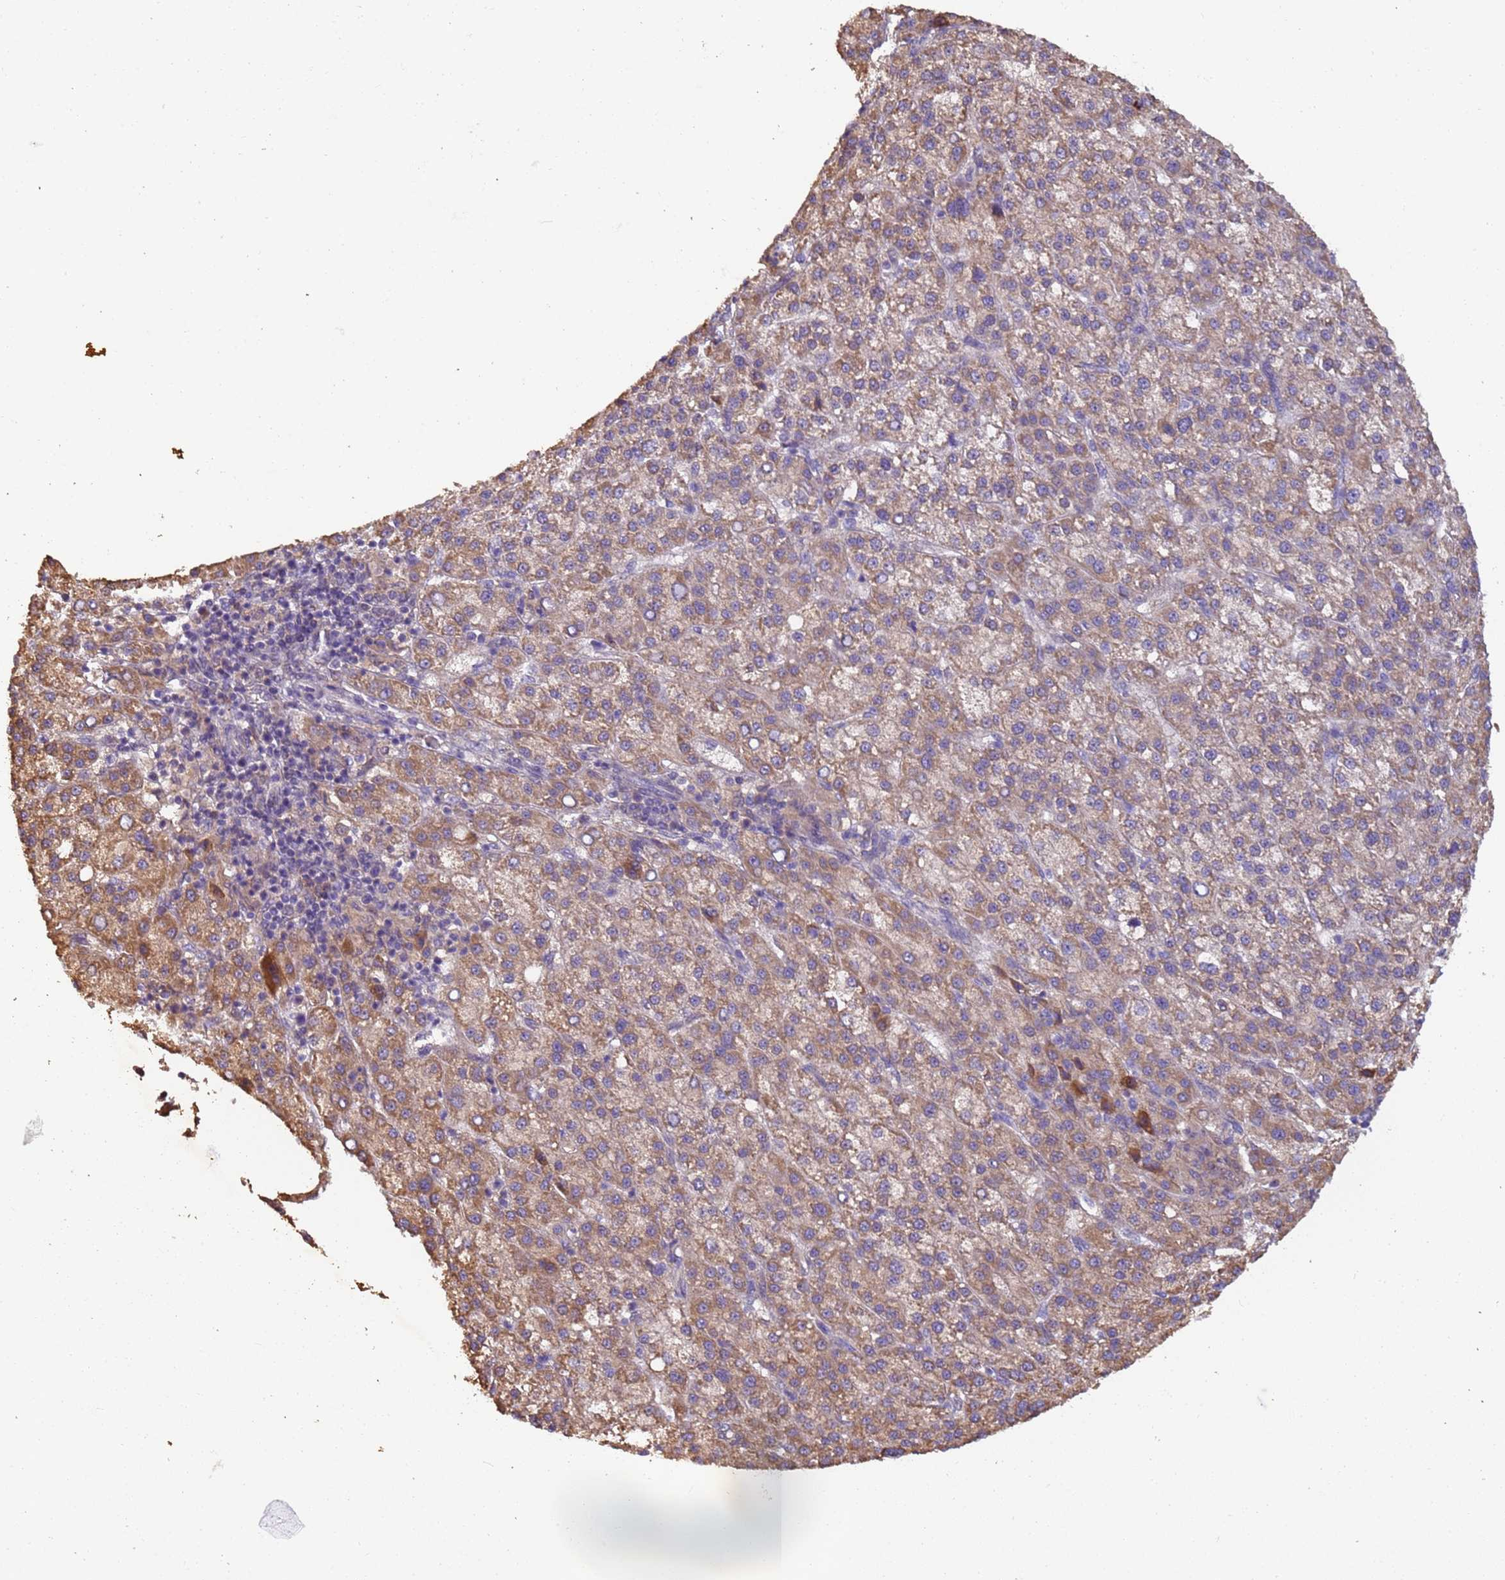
{"staining": {"intensity": "moderate", "quantity": ">75%", "location": "cytoplasmic/membranous"}, "tissue": "liver cancer", "cell_type": "Tumor cells", "image_type": "cancer", "snomed": [{"axis": "morphology", "description": "Carcinoma, Hepatocellular, NOS"}, {"axis": "topography", "description": "Liver"}], "caption": "Immunohistochemistry of human liver cancer displays medium levels of moderate cytoplasmic/membranous positivity in approximately >75% of tumor cells.", "gene": "TIGAR", "patient": {"sex": "female", "age": 58}}